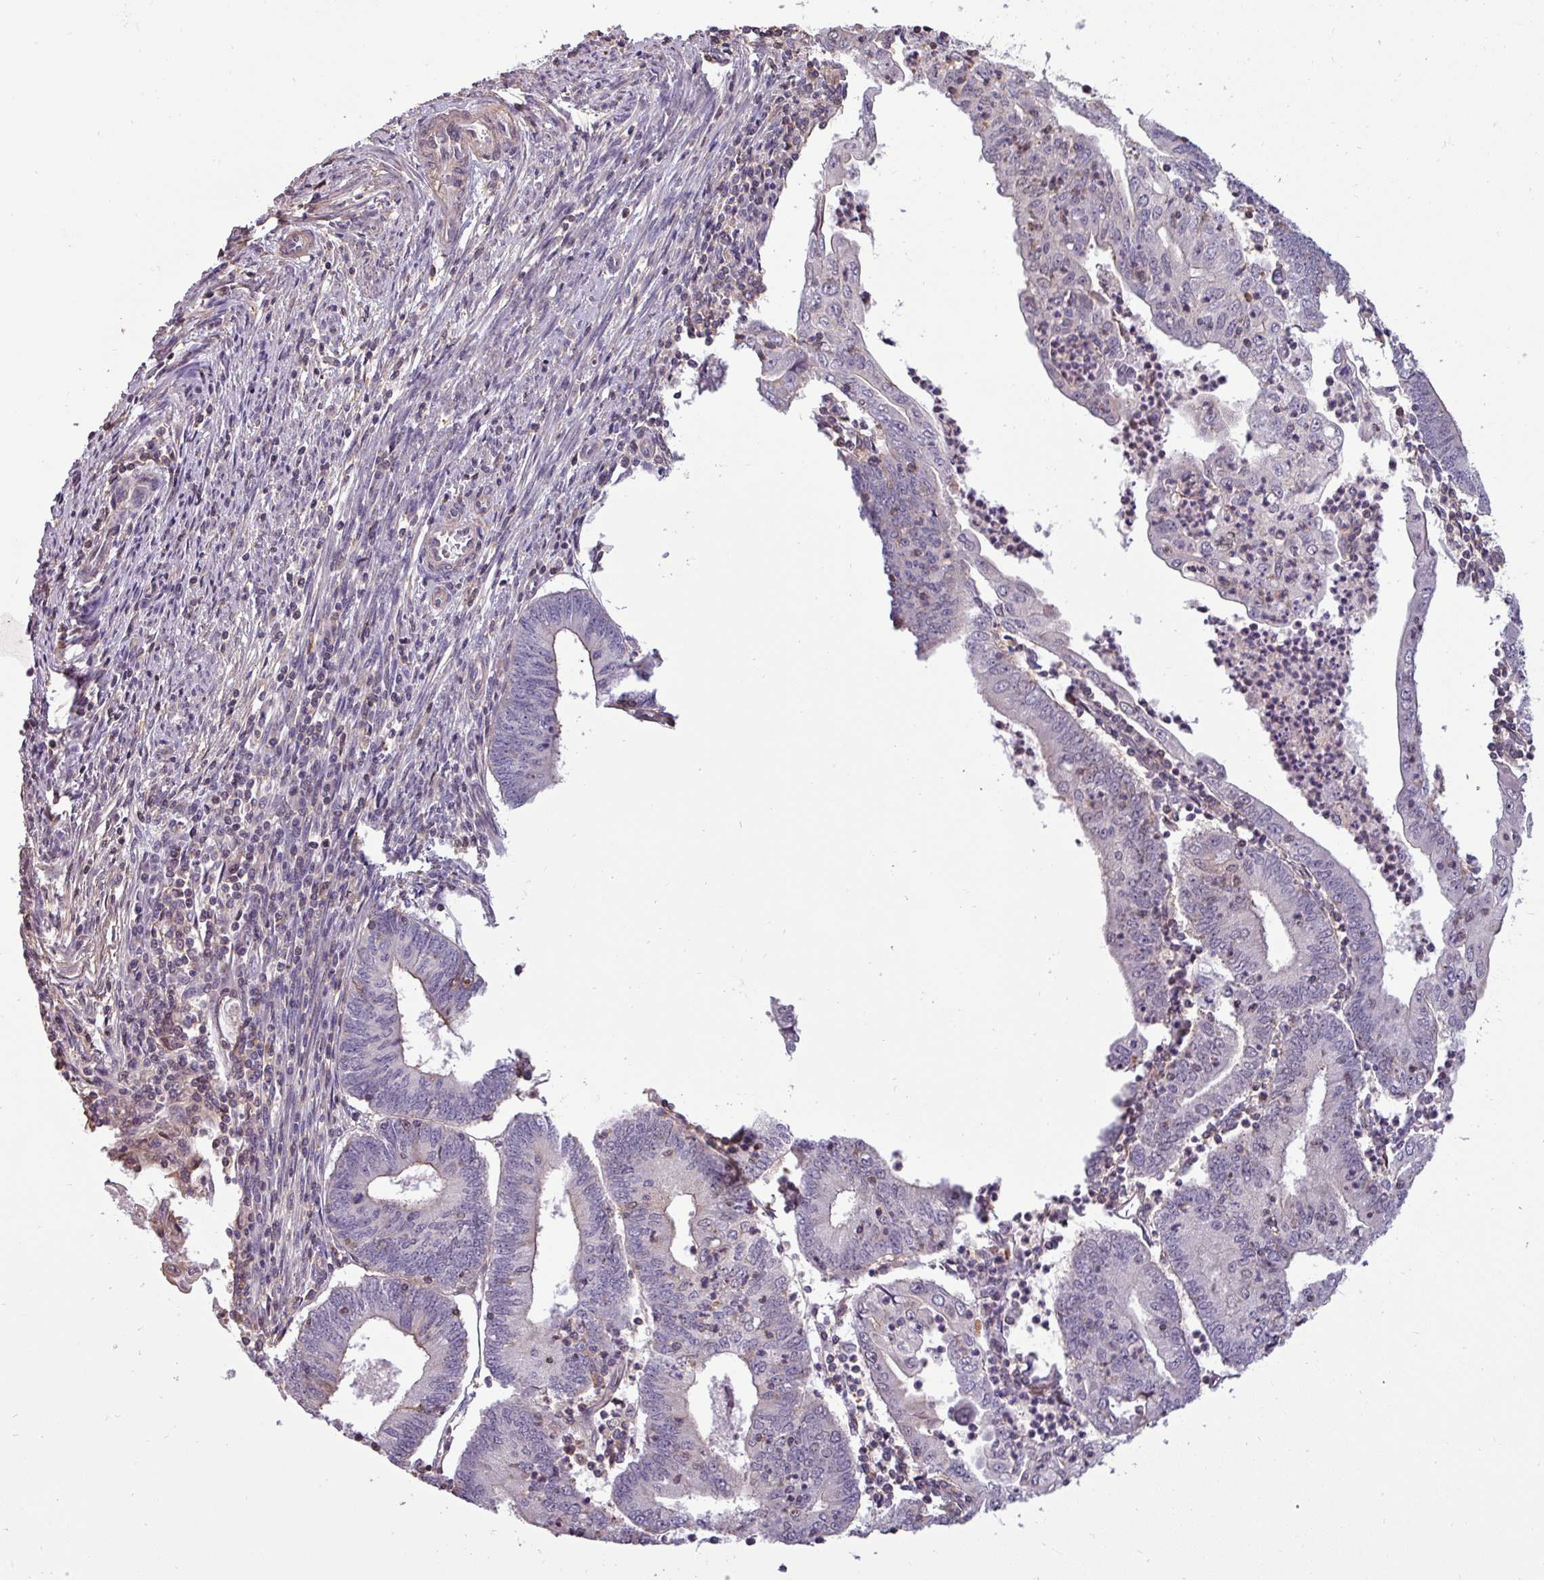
{"staining": {"intensity": "negative", "quantity": "none", "location": "none"}, "tissue": "endometrial cancer", "cell_type": "Tumor cells", "image_type": "cancer", "snomed": [{"axis": "morphology", "description": "Adenocarcinoma, NOS"}, {"axis": "topography", "description": "Endometrium"}], "caption": "Tumor cells are negative for brown protein staining in endometrial cancer (adenocarcinoma).", "gene": "ZNF835", "patient": {"sex": "female", "age": 60}}